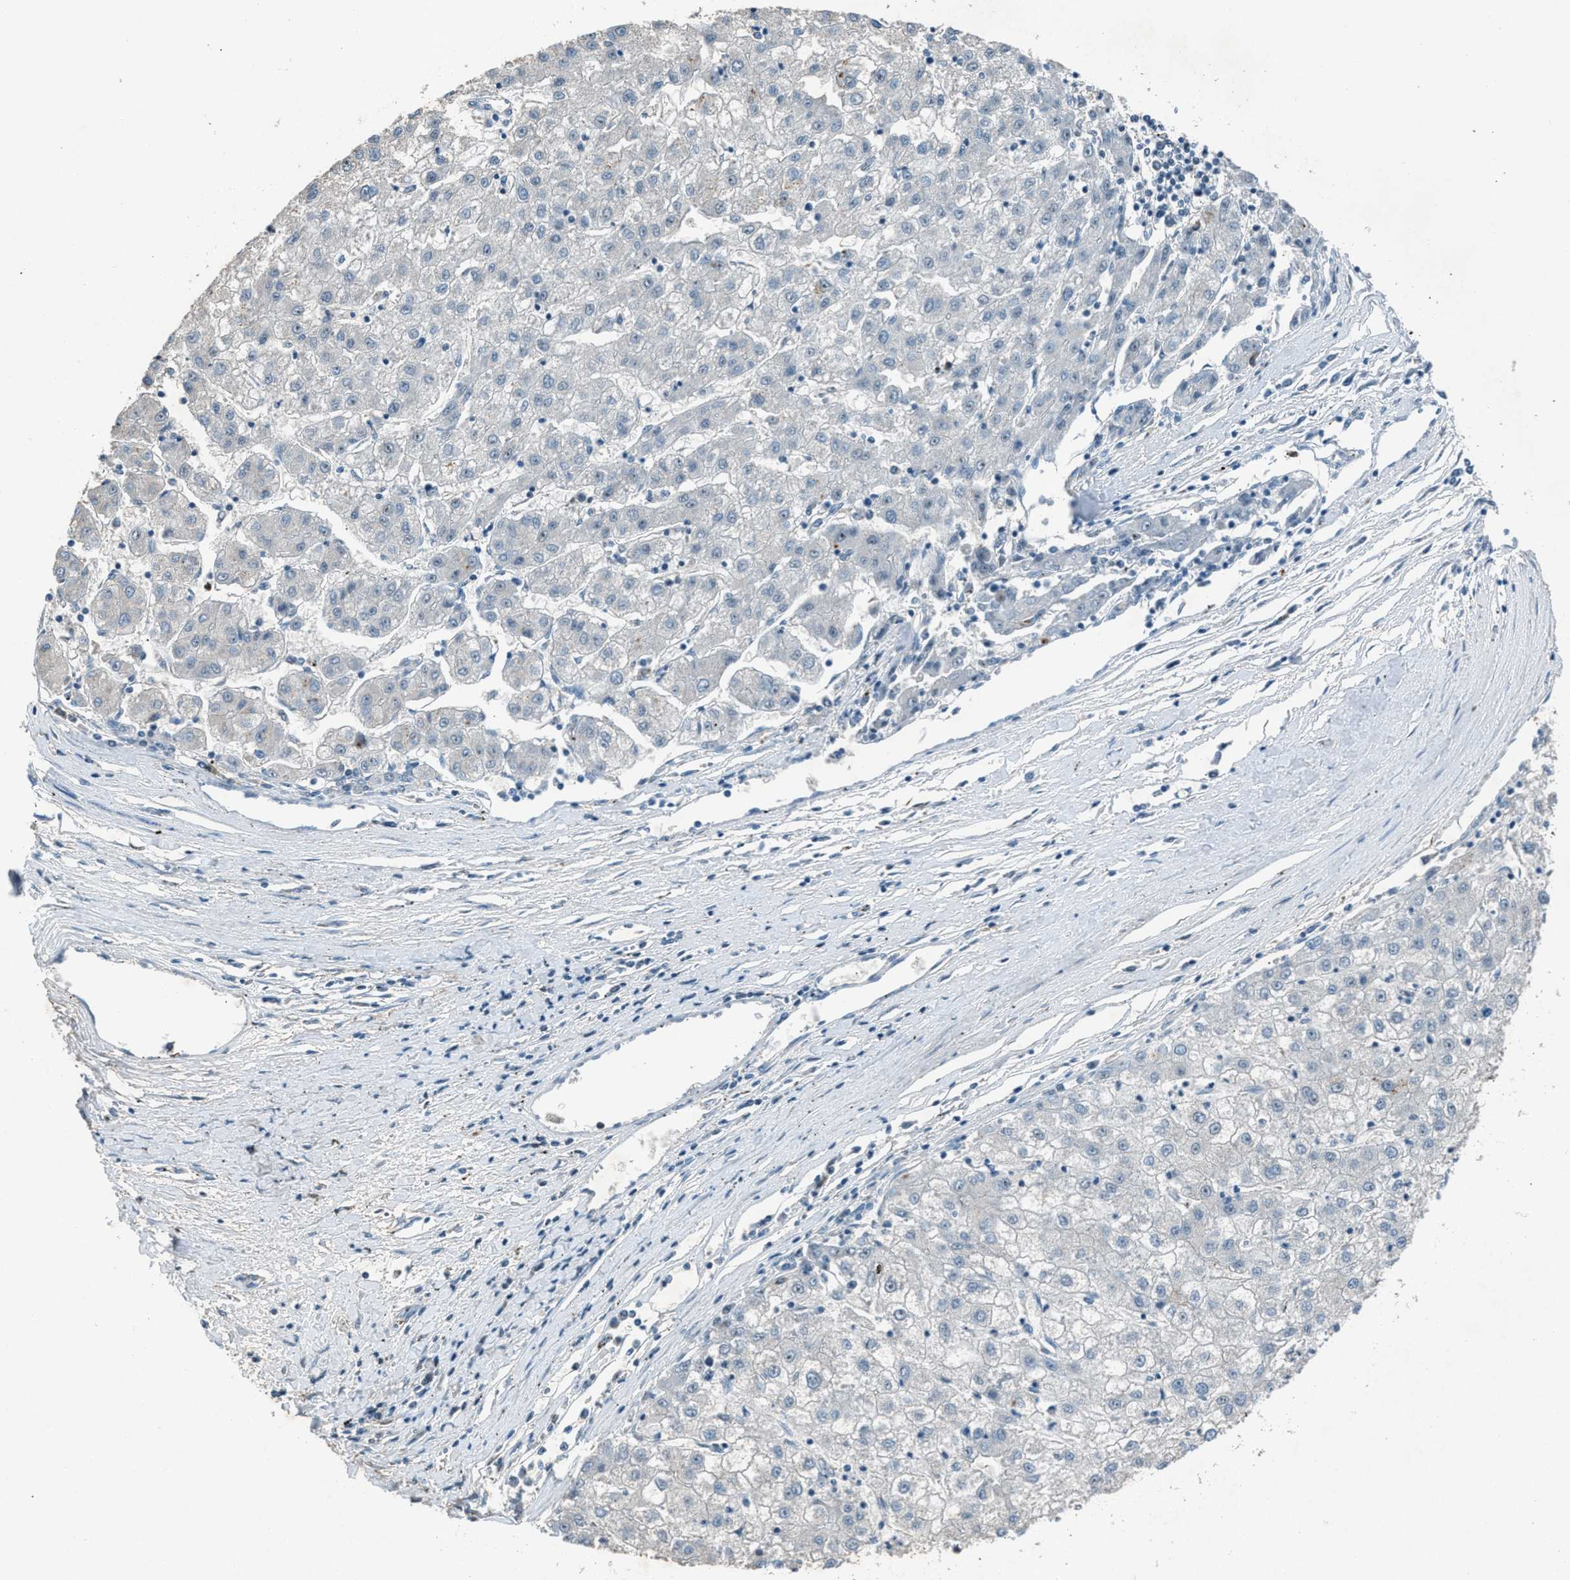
{"staining": {"intensity": "negative", "quantity": "none", "location": "none"}, "tissue": "liver cancer", "cell_type": "Tumor cells", "image_type": "cancer", "snomed": [{"axis": "morphology", "description": "Carcinoma, Hepatocellular, NOS"}, {"axis": "topography", "description": "Liver"}], "caption": "An image of human liver hepatocellular carcinoma is negative for staining in tumor cells. (Stains: DAB immunohistochemistry (IHC) with hematoxylin counter stain, Microscopy: brightfield microscopy at high magnification).", "gene": "ADCY1", "patient": {"sex": "male", "age": 72}}